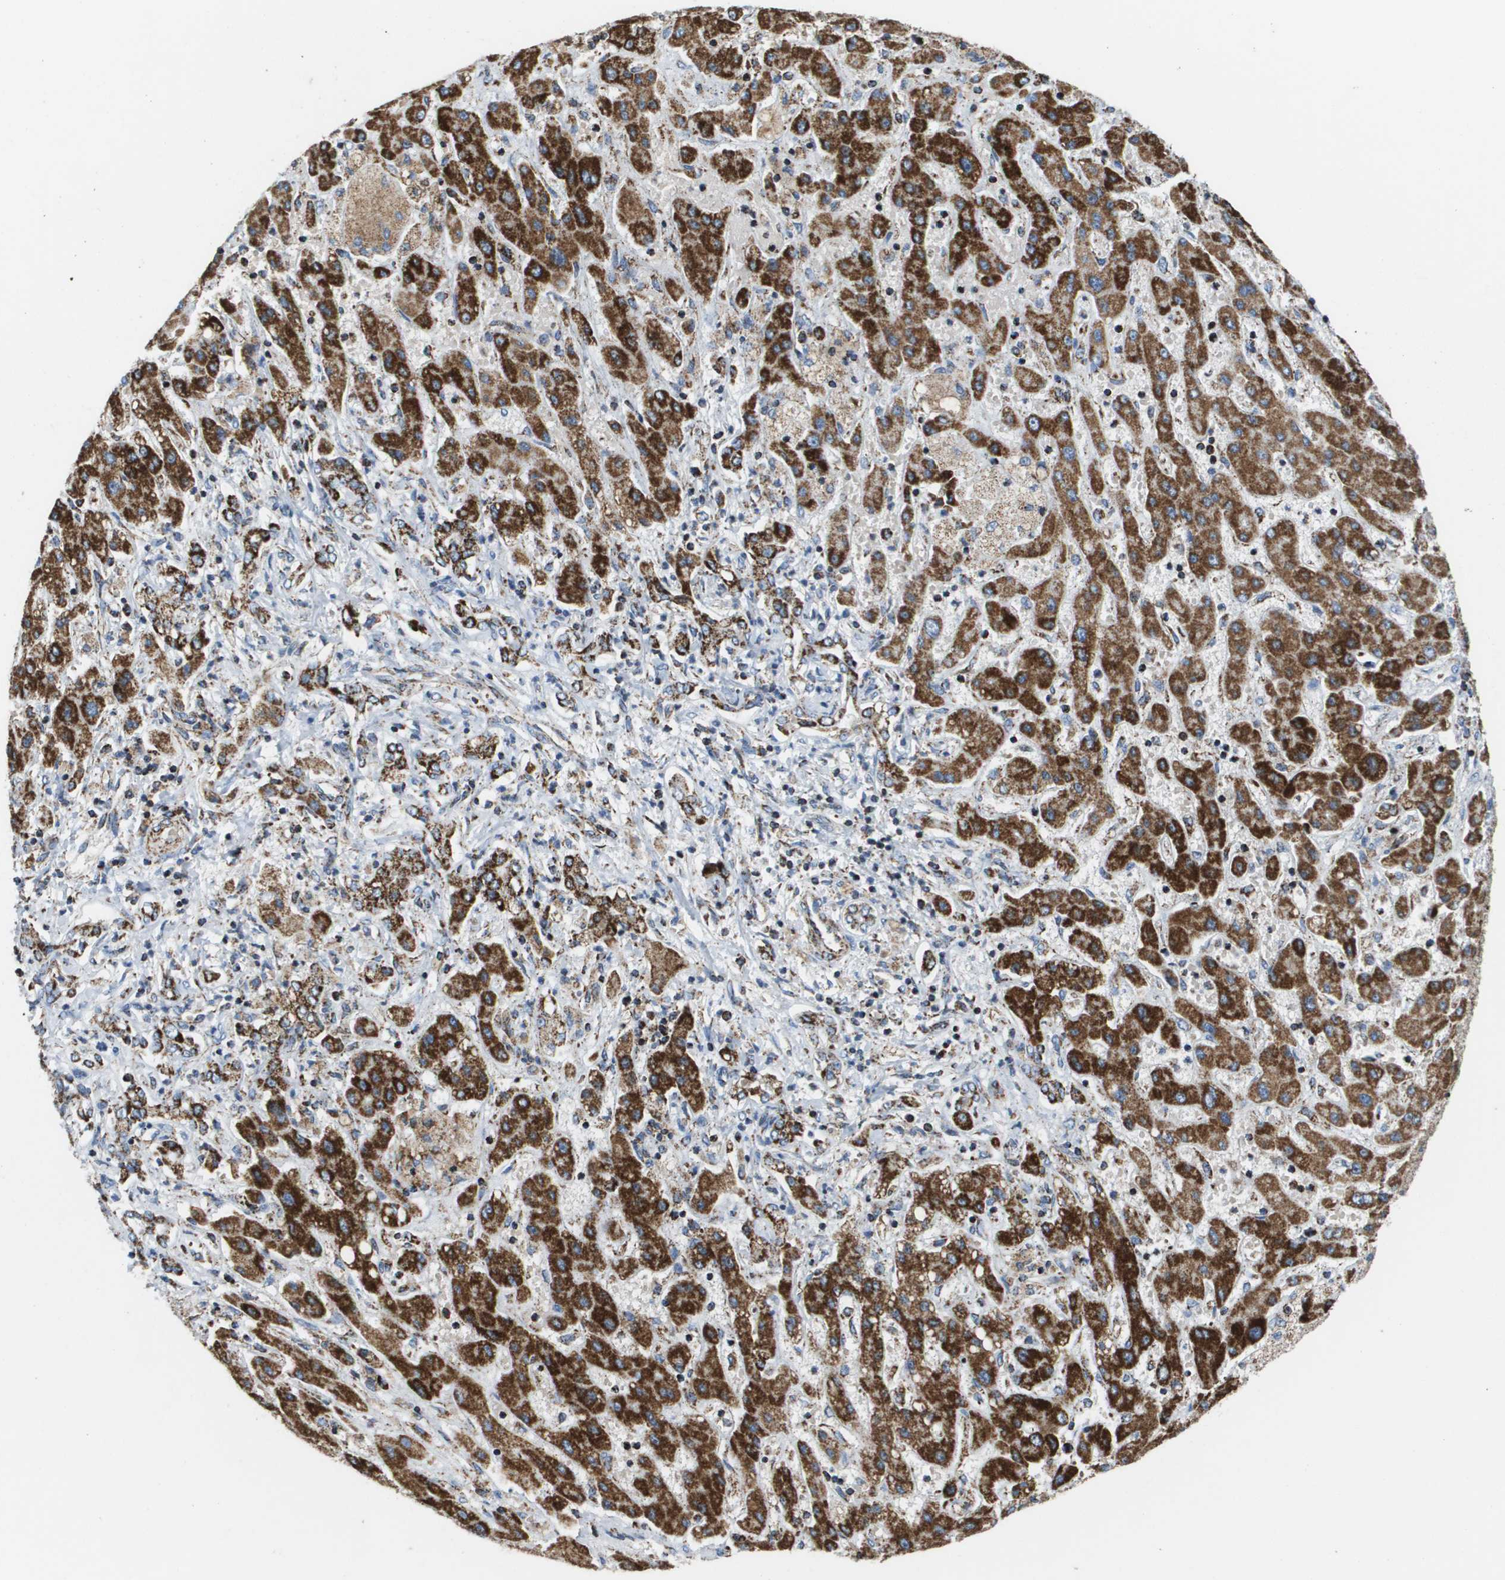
{"staining": {"intensity": "strong", "quantity": ">75%", "location": "cytoplasmic/membranous"}, "tissue": "liver cancer", "cell_type": "Tumor cells", "image_type": "cancer", "snomed": [{"axis": "morphology", "description": "Cholangiocarcinoma"}, {"axis": "topography", "description": "Liver"}], "caption": "The micrograph exhibits staining of liver cholangiocarcinoma, revealing strong cytoplasmic/membranous protein positivity (brown color) within tumor cells. (DAB (3,3'-diaminobenzidine) IHC, brown staining for protein, blue staining for nuclei).", "gene": "ATP5F1B", "patient": {"sex": "male", "age": 50}}